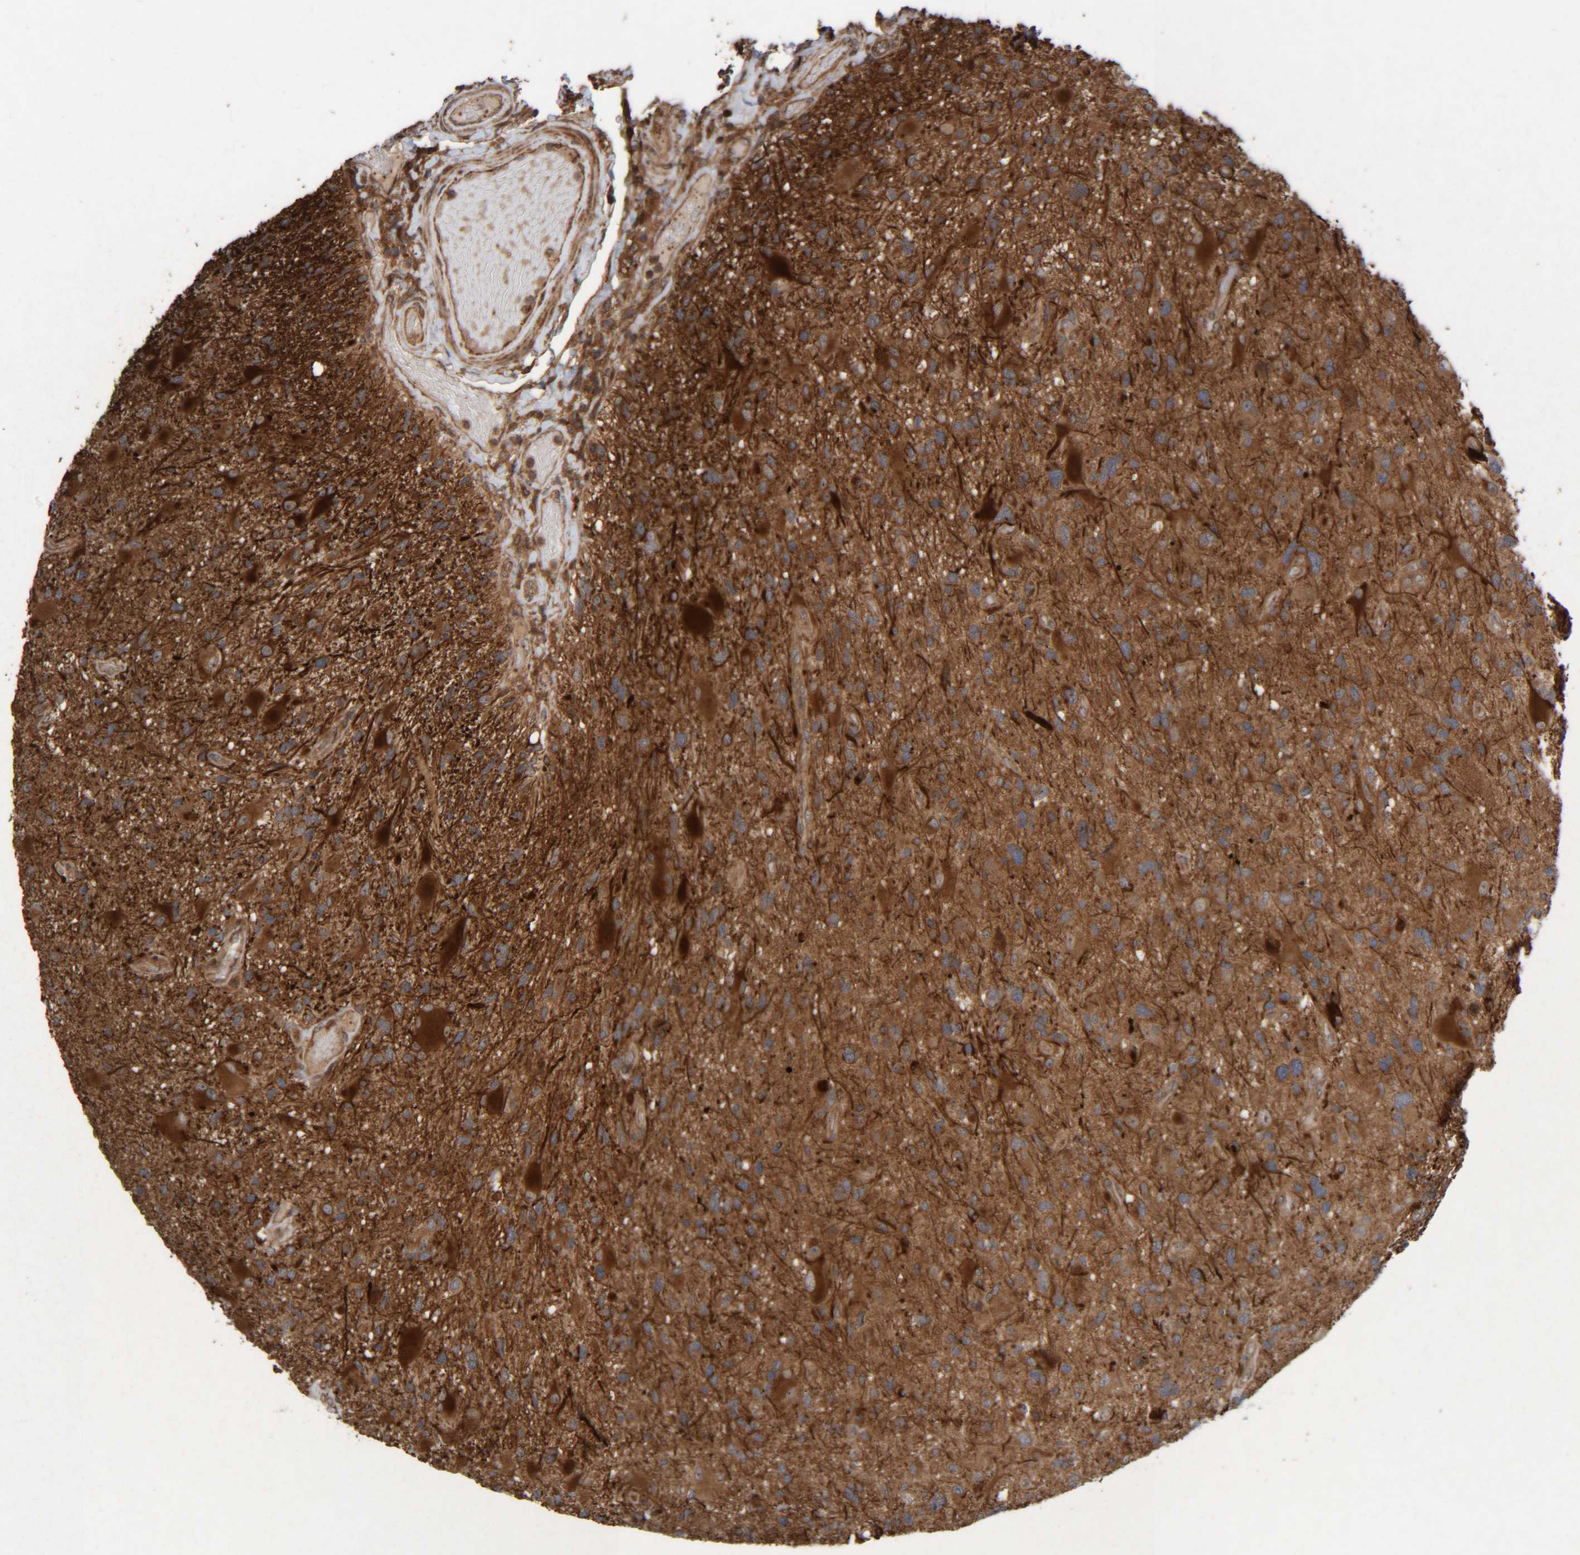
{"staining": {"intensity": "strong", "quantity": ">75%", "location": "cytoplasmic/membranous"}, "tissue": "glioma", "cell_type": "Tumor cells", "image_type": "cancer", "snomed": [{"axis": "morphology", "description": "Glioma, malignant, High grade"}, {"axis": "topography", "description": "Brain"}], "caption": "The photomicrograph demonstrates a brown stain indicating the presence of a protein in the cytoplasmic/membranous of tumor cells in glioma. The staining was performed using DAB to visualize the protein expression in brown, while the nuclei were stained in blue with hematoxylin (Magnification: 20x).", "gene": "CCDC57", "patient": {"sex": "male", "age": 33}}